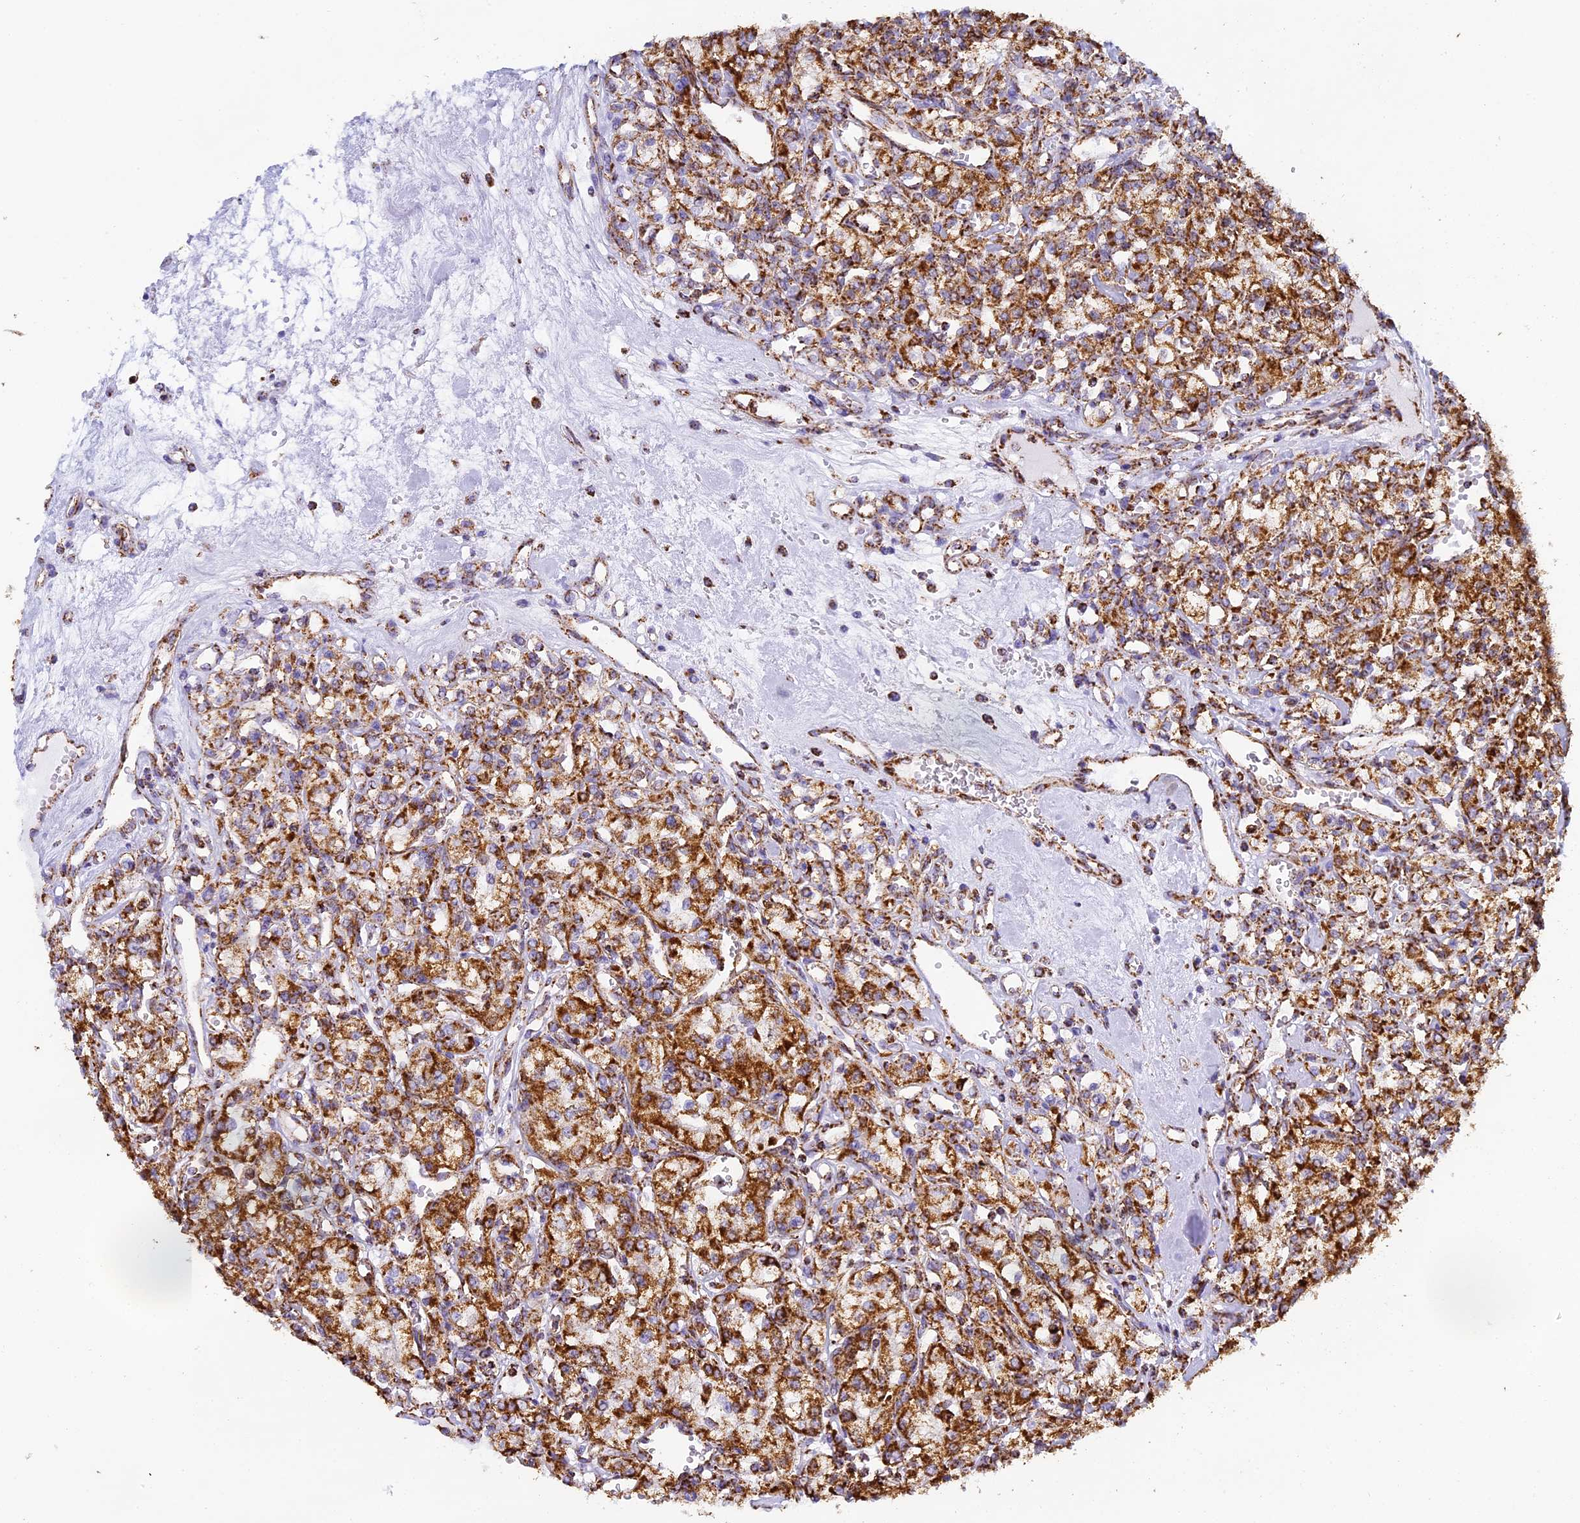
{"staining": {"intensity": "moderate", "quantity": ">75%", "location": "cytoplasmic/membranous"}, "tissue": "renal cancer", "cell_type": "Tumor cells", "image_type": "cancer", "snomed": [{"axis": "morphology", "description": "Adenocarcinoma, NOS"}, {"axis": "topography", "description": "Kidney"}], "caption": "Renal cancer (adenocarcinoma) stained with a protein marker reveals moderate staining in tumor cells.", "gene": "STK17A", "patient": {"sex": "female", "age": 59}}